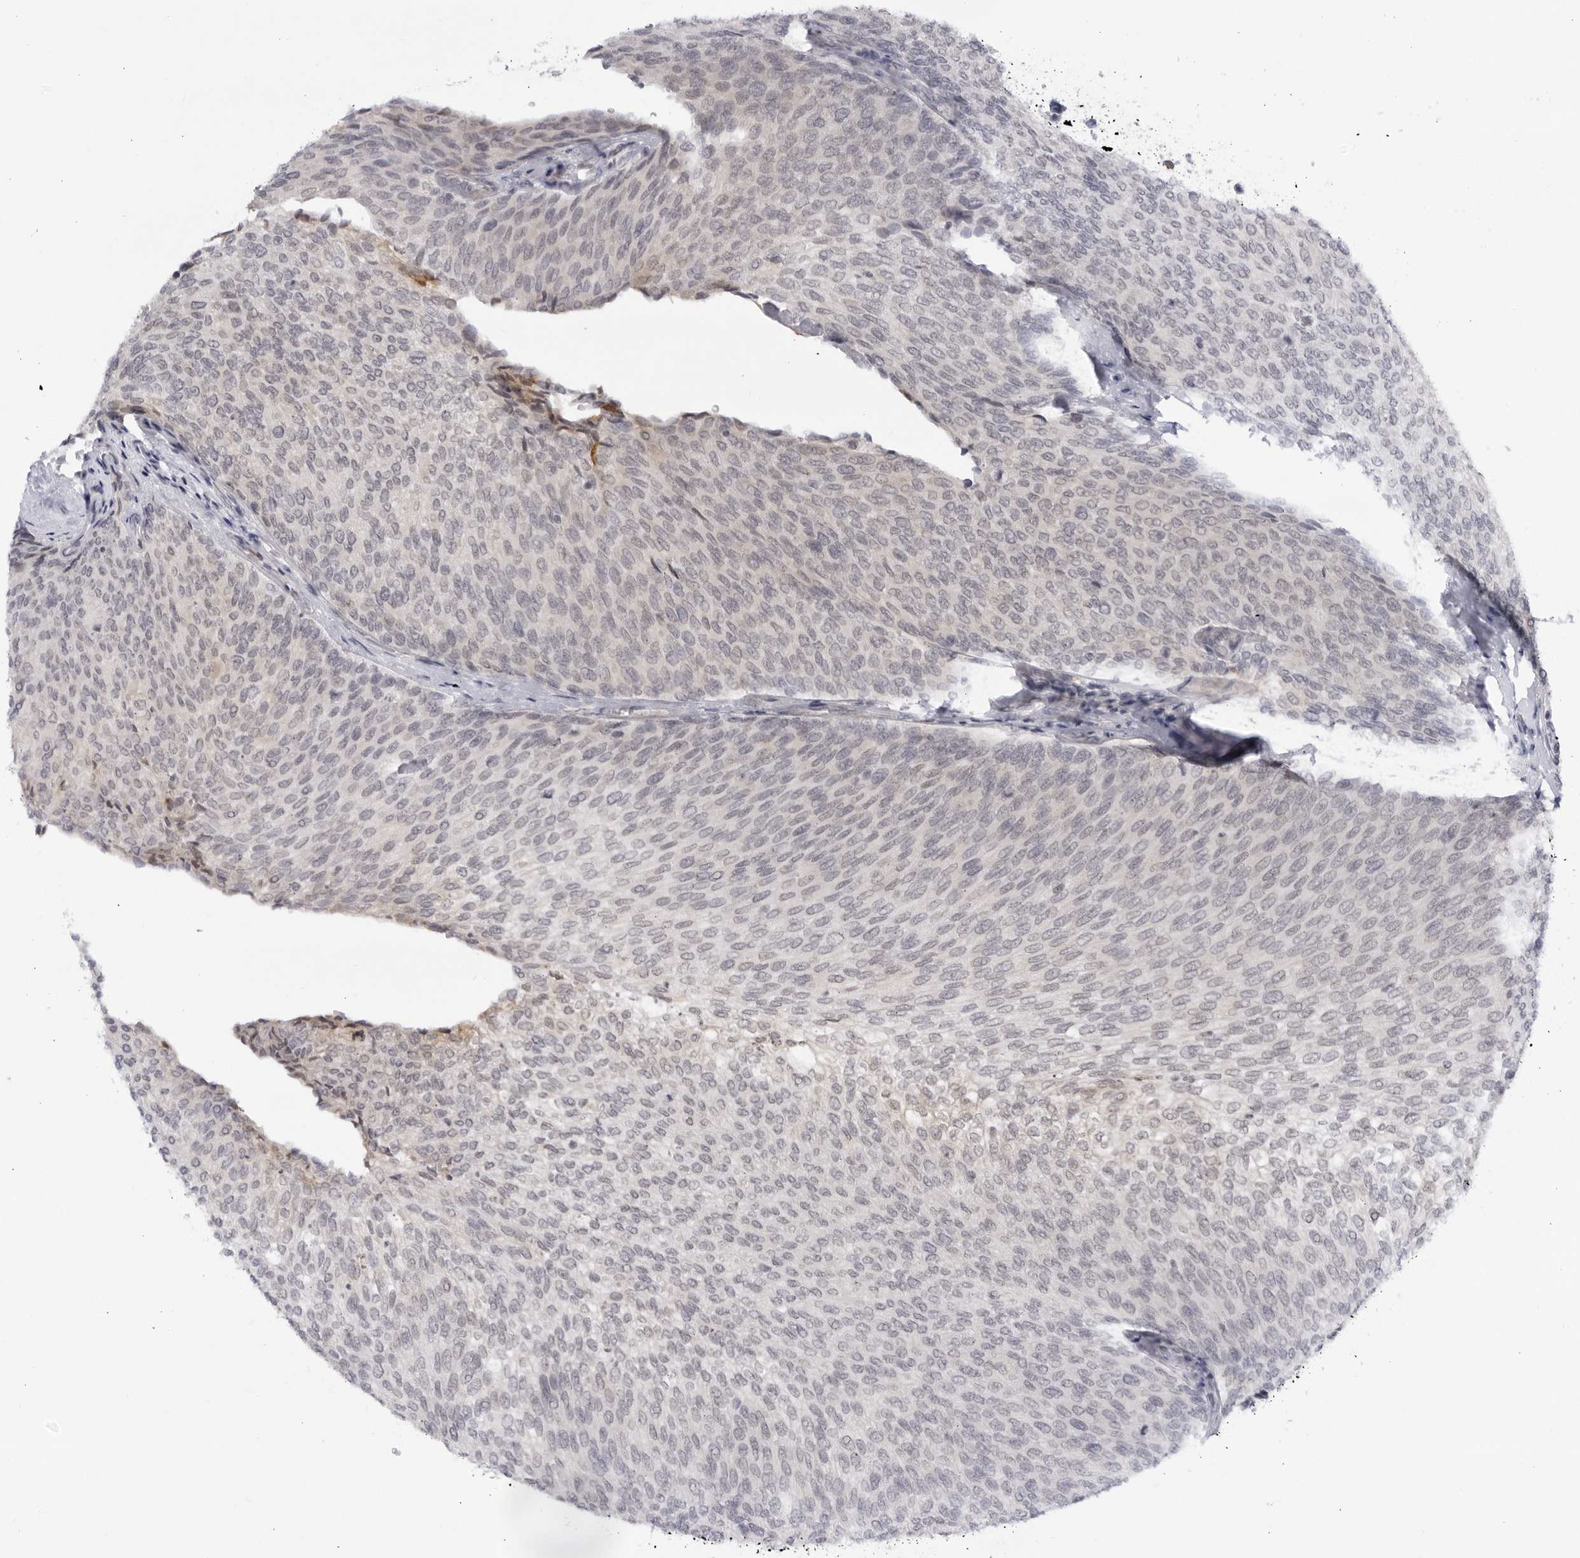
{"staining": {"intensity": "negative", "quantity": "none", "location": "none"}, "tissue": "urothelial cancer", "cell_type": "Tumor cells", "image_type": "cancer", "snomed": [{"axis": "morphology", "description": "Urothelial carcinoma, Low grade"}, {"axis": "topography", "description": "Urinary bladder"}], "caption": "Photomicrograph shows no significant protein positivity in tumor cells of low-grade urothelial carcinoma. The staining is performed using DAB brown chromogen with nuclei counter-stained in using hematoxylin.", "gene": "CNBD1", "patient": {"sex": "female", "age": 79}}